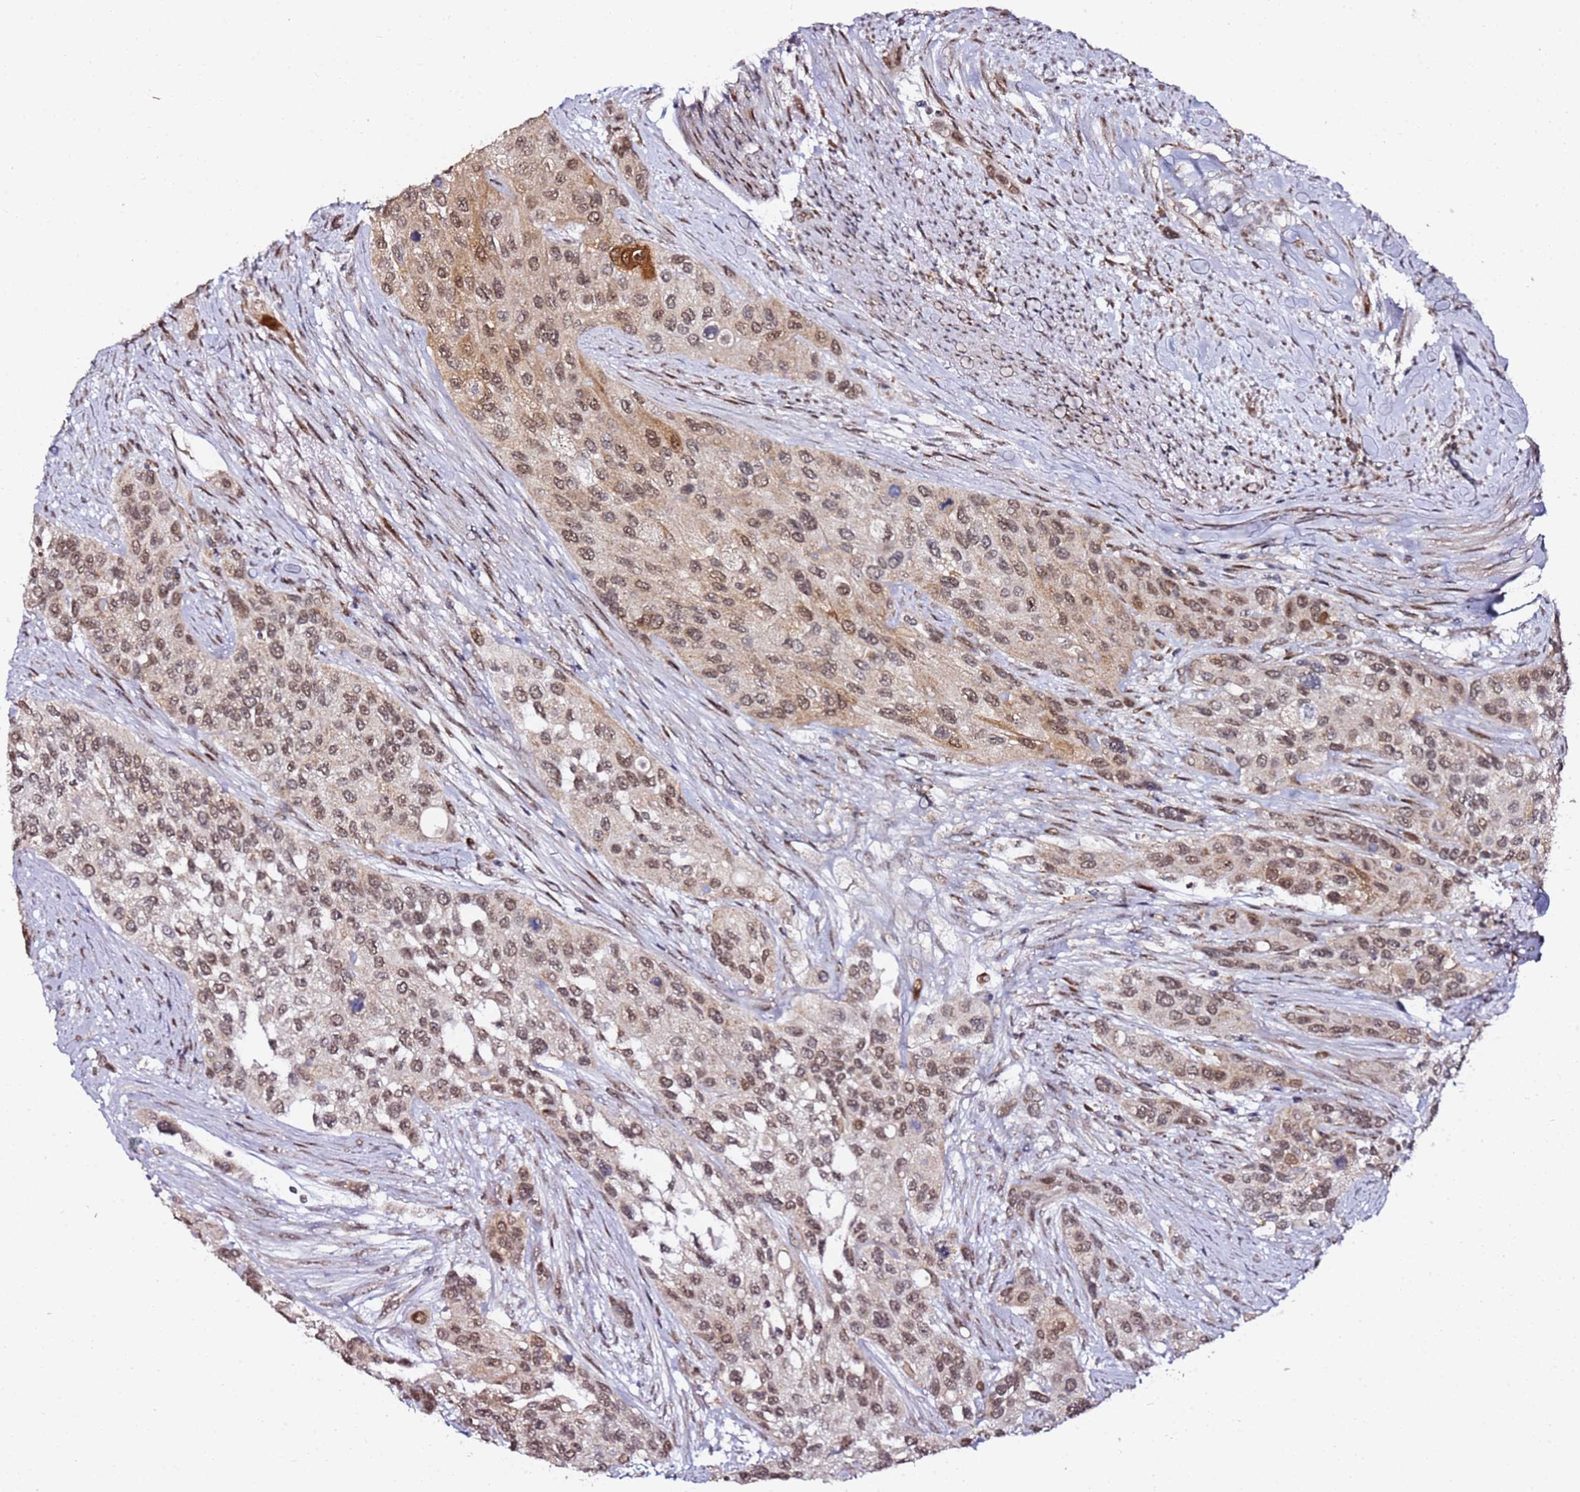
{"staining": {"intensity": "moderate", "quantity": ">75%", "location": "cytoplasmic/membranous,nuclear"}, "tissue": "urothelial cancer", "cell_type": "Tumor cells", "image_type": "cancer", "snomed": [{"axis": "morphology", "description": "Normal tissue, NOS"}, {"axis": "morphology", "description": "Urothelial carcinoma, High grade"}, {"axis": "topography", "description": "Vascular tissue"}, {"axis": "topography", "description": "Urinary bladder"}], "caption": "A histopathology image of urothelial cancer stained for a protein reveals moderate cytoplasmic/membranous and nuclear brown staining in tumor cells.", "gene": "TP53AIP1", "patient": {"sex": "female", "age": 56}}